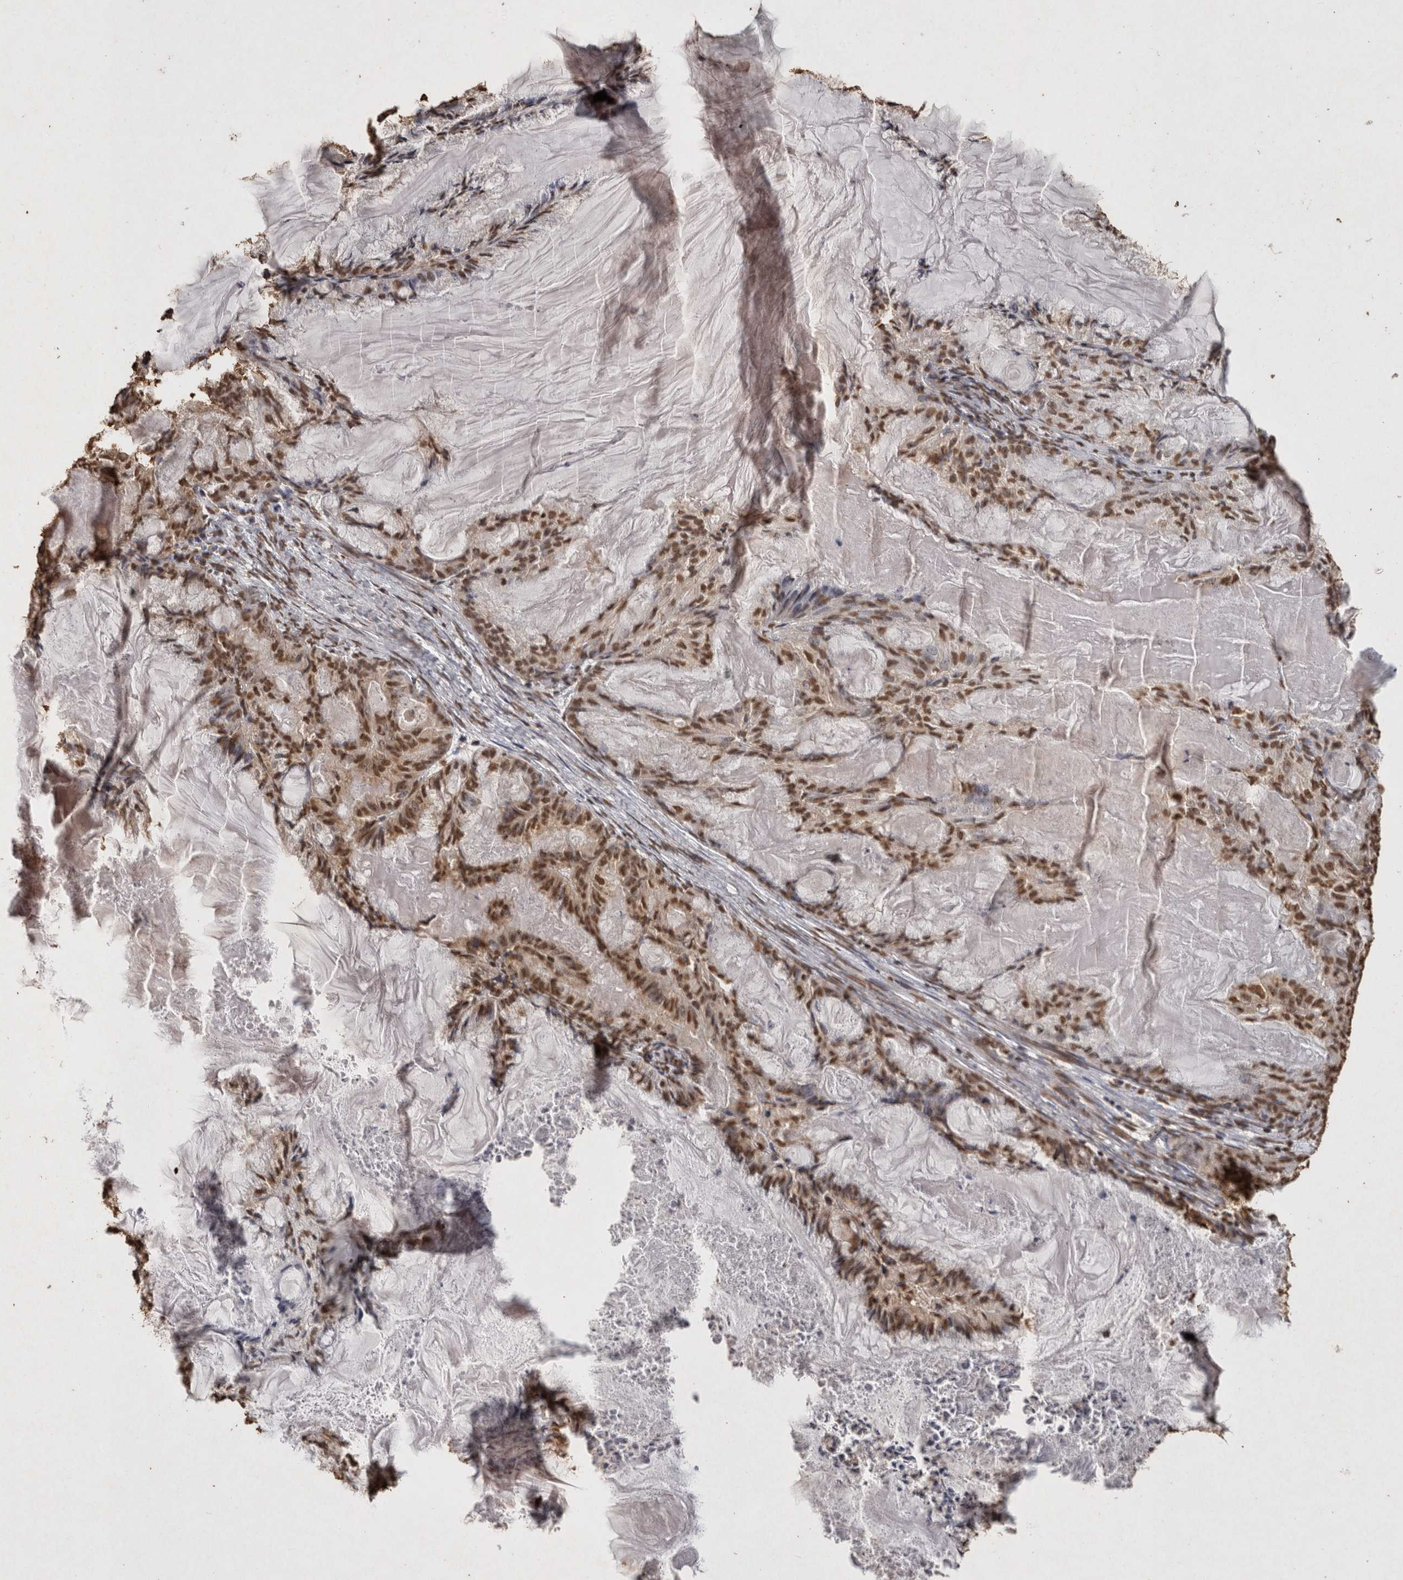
{"staining": {"intensity": "moderate", "quantity": ">75%", "location": "nuclear"}, "tissue": "endometrial cancer", "cell_type": "Tumor cells", "image_type": "cancer", "snomed": [{"axis": "morphology", "description": "Adenocarcinoma, NOS"}, {"axis": "topography", "description": "Endometrium"}], "caption": "Immunohistochemistry (DAB) staining of human endometrial cancer demonstrates moderate nuclear protein staining in approximately >75% of tumor cells.", "gene": "FSTL3", "patient": {"sex": "female", "age": 86}}